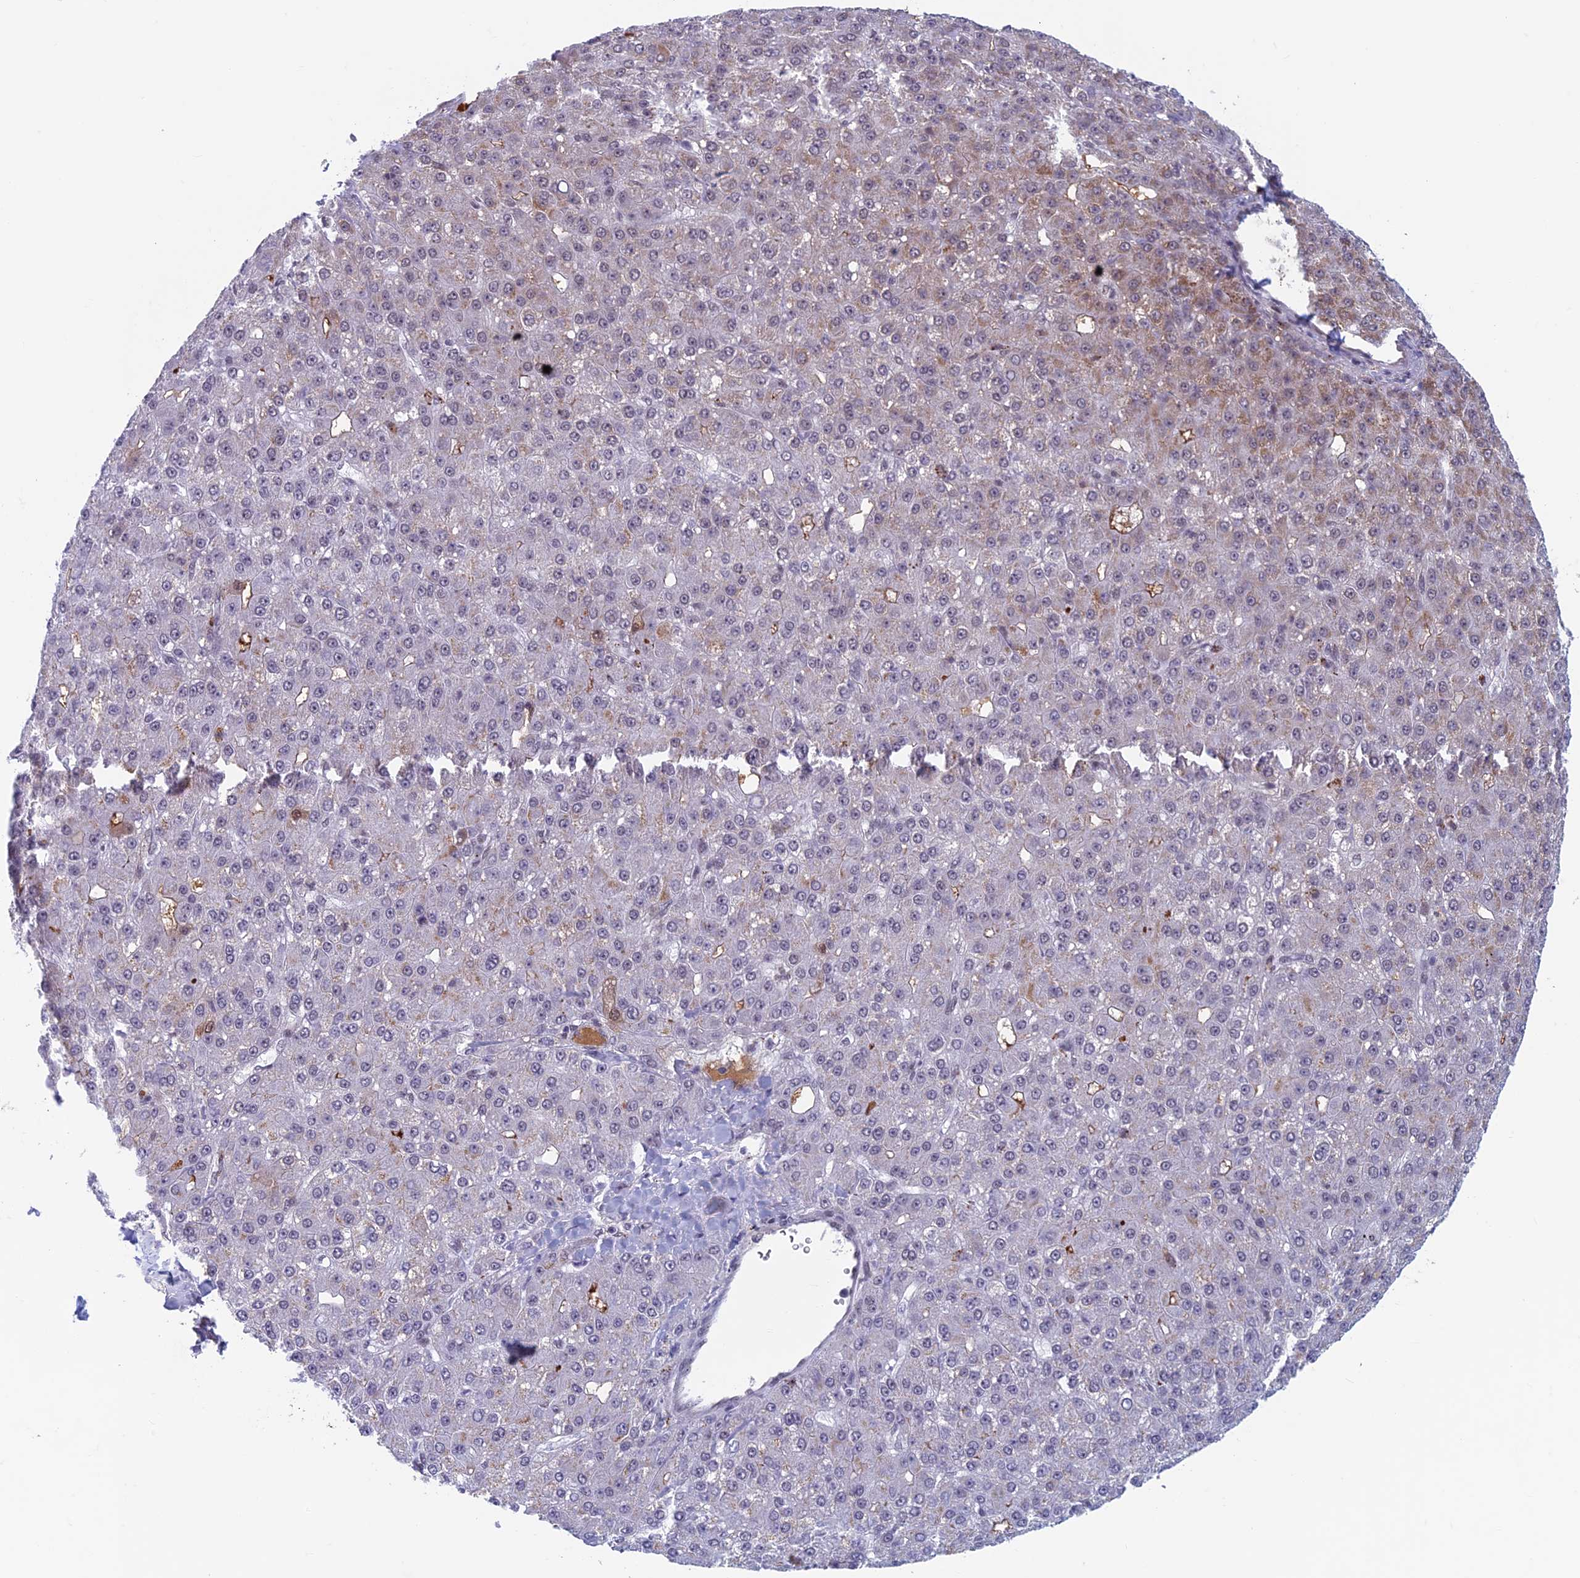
{"staining": {"intensity": "weak", "quantity": "<25%", "location": "cytoplasmic/membranous"}, "tissue": "liver cancer", "cell_type": "Tumor cells", "image_type": "cancer", "snomed": [{"axis": "morphology", "description": "Carcinoma, Hepatocellular, NOS"}, {"axis": "topography", "description": "Liver"}], "caption": "Immunohistochemistry of human liver hepatocellular carcinoma reveals no positivity in tumor cells. The staining was performed using DAB to visualize the protein expression in brown, while the nuclei were stained in blue with hematoxylin (Magnification: 20x).", "gene": "ASH2L", "patient": {"sex": "male", "age": 67}}